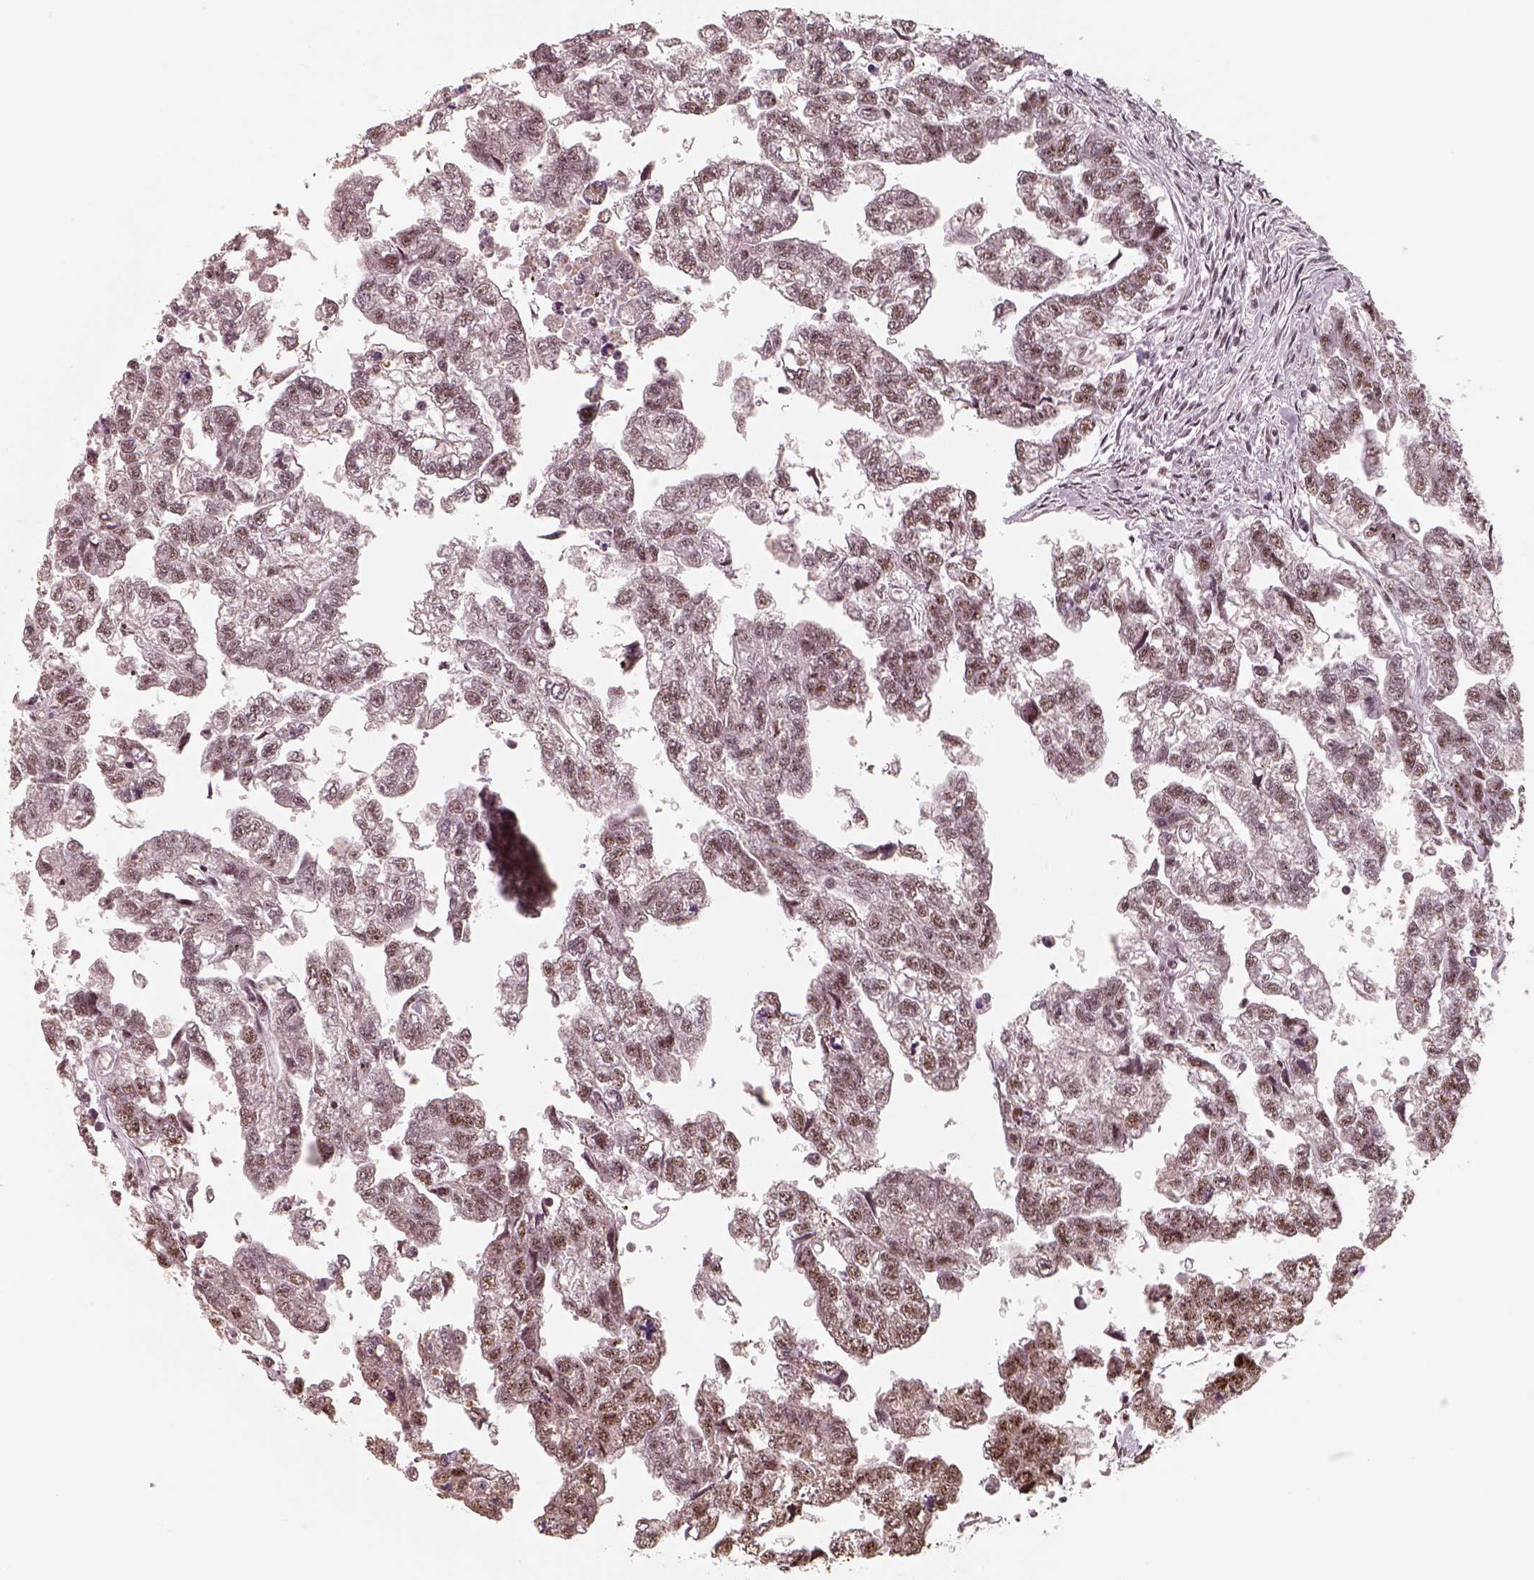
{"staining": {"intensity": "weak", "quantity": "25%-75%", "location": "nuclear"}, "tissue": "testis cancer", "cell_type": "Tumor cells", "image_type": "cancer", "snomed": [{"axis": "morphology", "description": "Carcinoma, Embryonal, NOS"}, {"axis": "morphology", "description": "Teratoma, malignant, NOS"}, {"axis": "topography", "description": "Testis"}], "caption": "Tumor cells display weak nuclear positivity in approximately 25%-75% of cells in testis cancer (embryonal carcinoma). (Stains: DAB (3,3'-diaminobenzidine) in brown, nuclei in blue, Microscopy: brightfield microscopy at high magnification).", "gene": "ATXN7L3", "patient": {"sex": "male", "age": 44}}